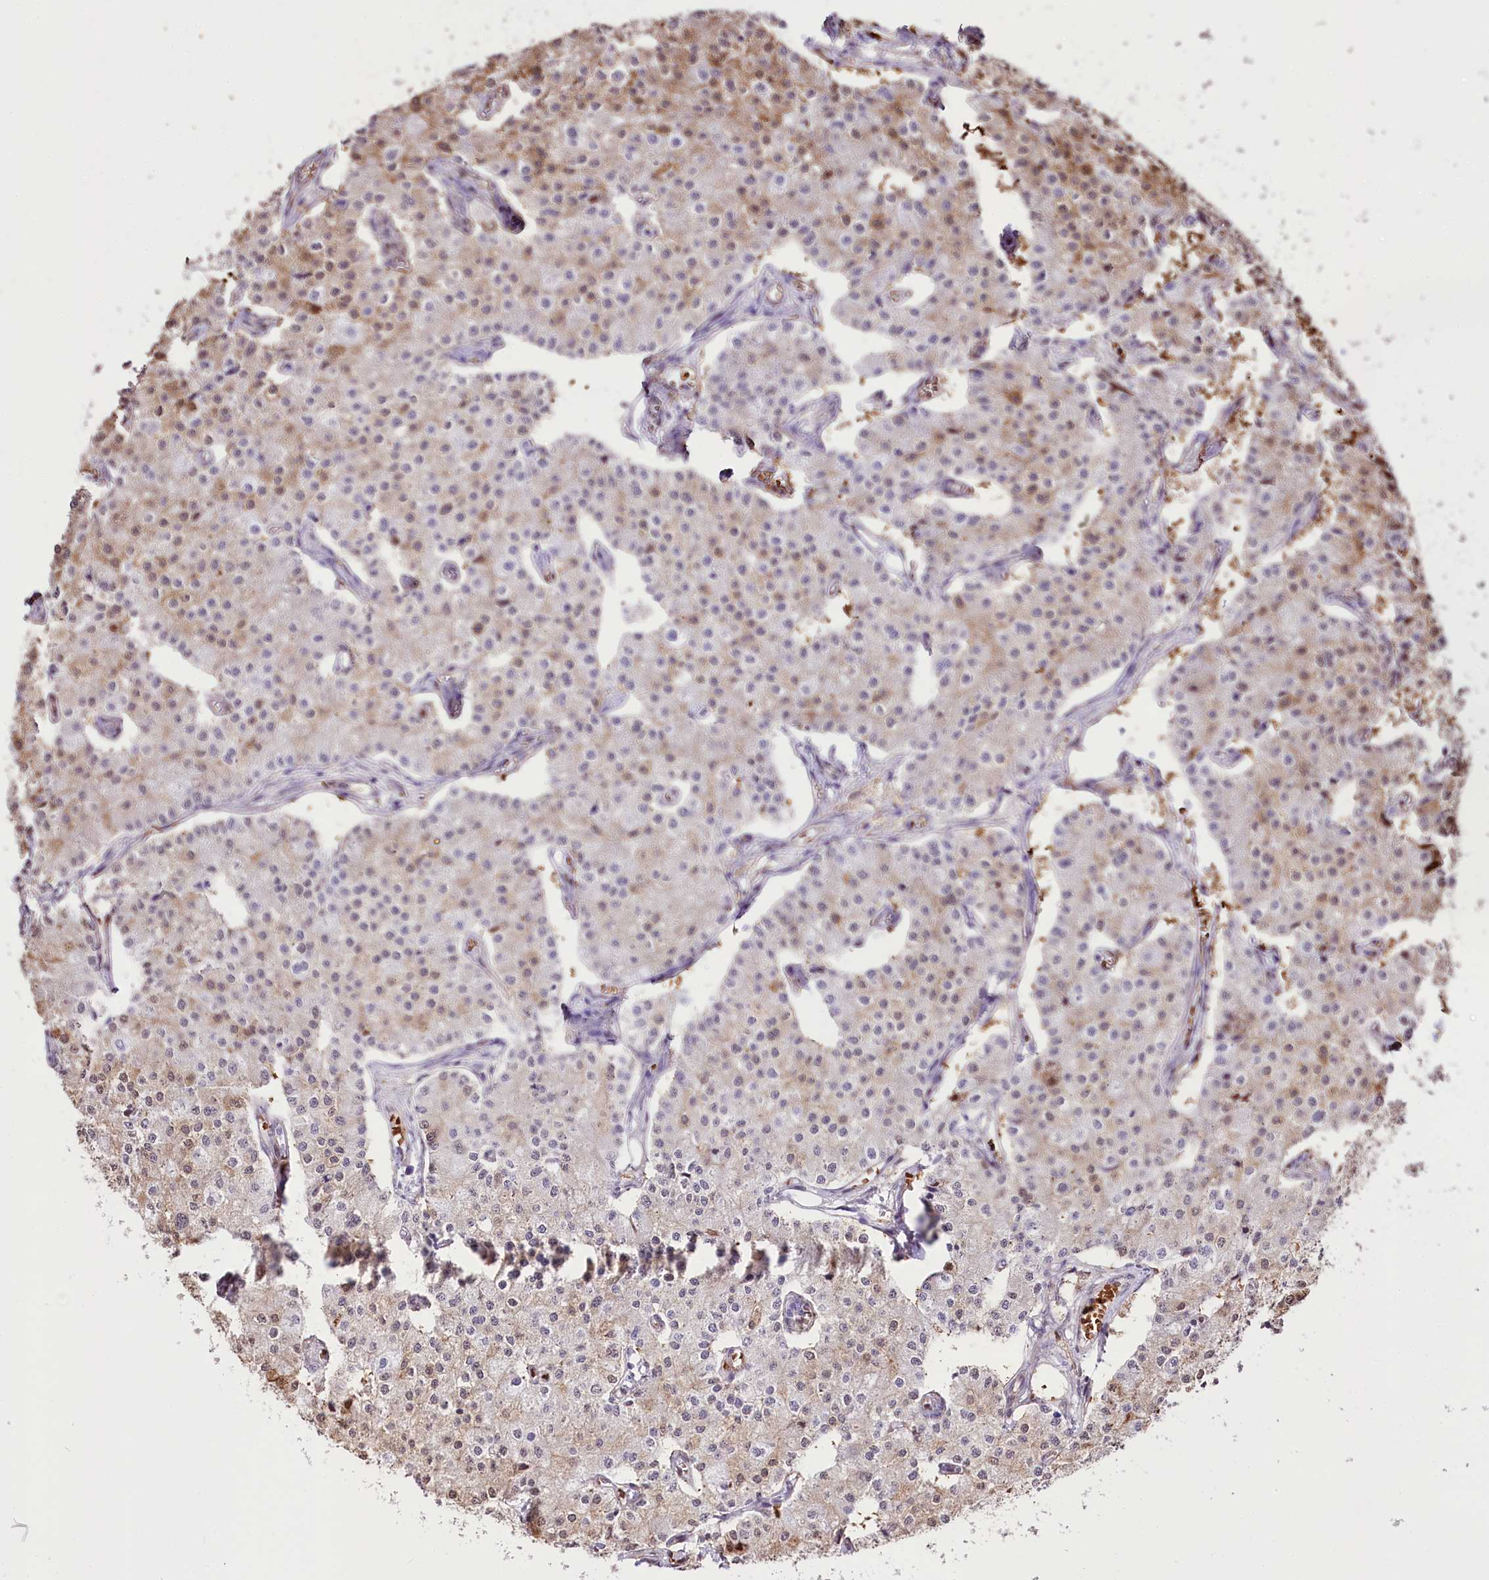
{"staining": {"intensity": "moderate", "quantity": "25%-75%", "location": "cytoplasmic/membranous,nuclear"}, "tissue": "carcinoid", "cell_type": "Tumor cells", "image_type": "cancer", "snomed": [{"axis": "morphology", "description": "Carcinoid, malignant, NOS"}, {"axis": "topography", "description": "Colon"}], "caption": "Brown immunohistochemical staining in human carcinoid exhibits moderate cytoplasmic/membranous and nuclear staining in approximately 25%-75% of tumor cells. (IHC, brightfield microscopy, high magnification).", "gene": "PTMS", "patient": {"sex": "female", "age": 52}}